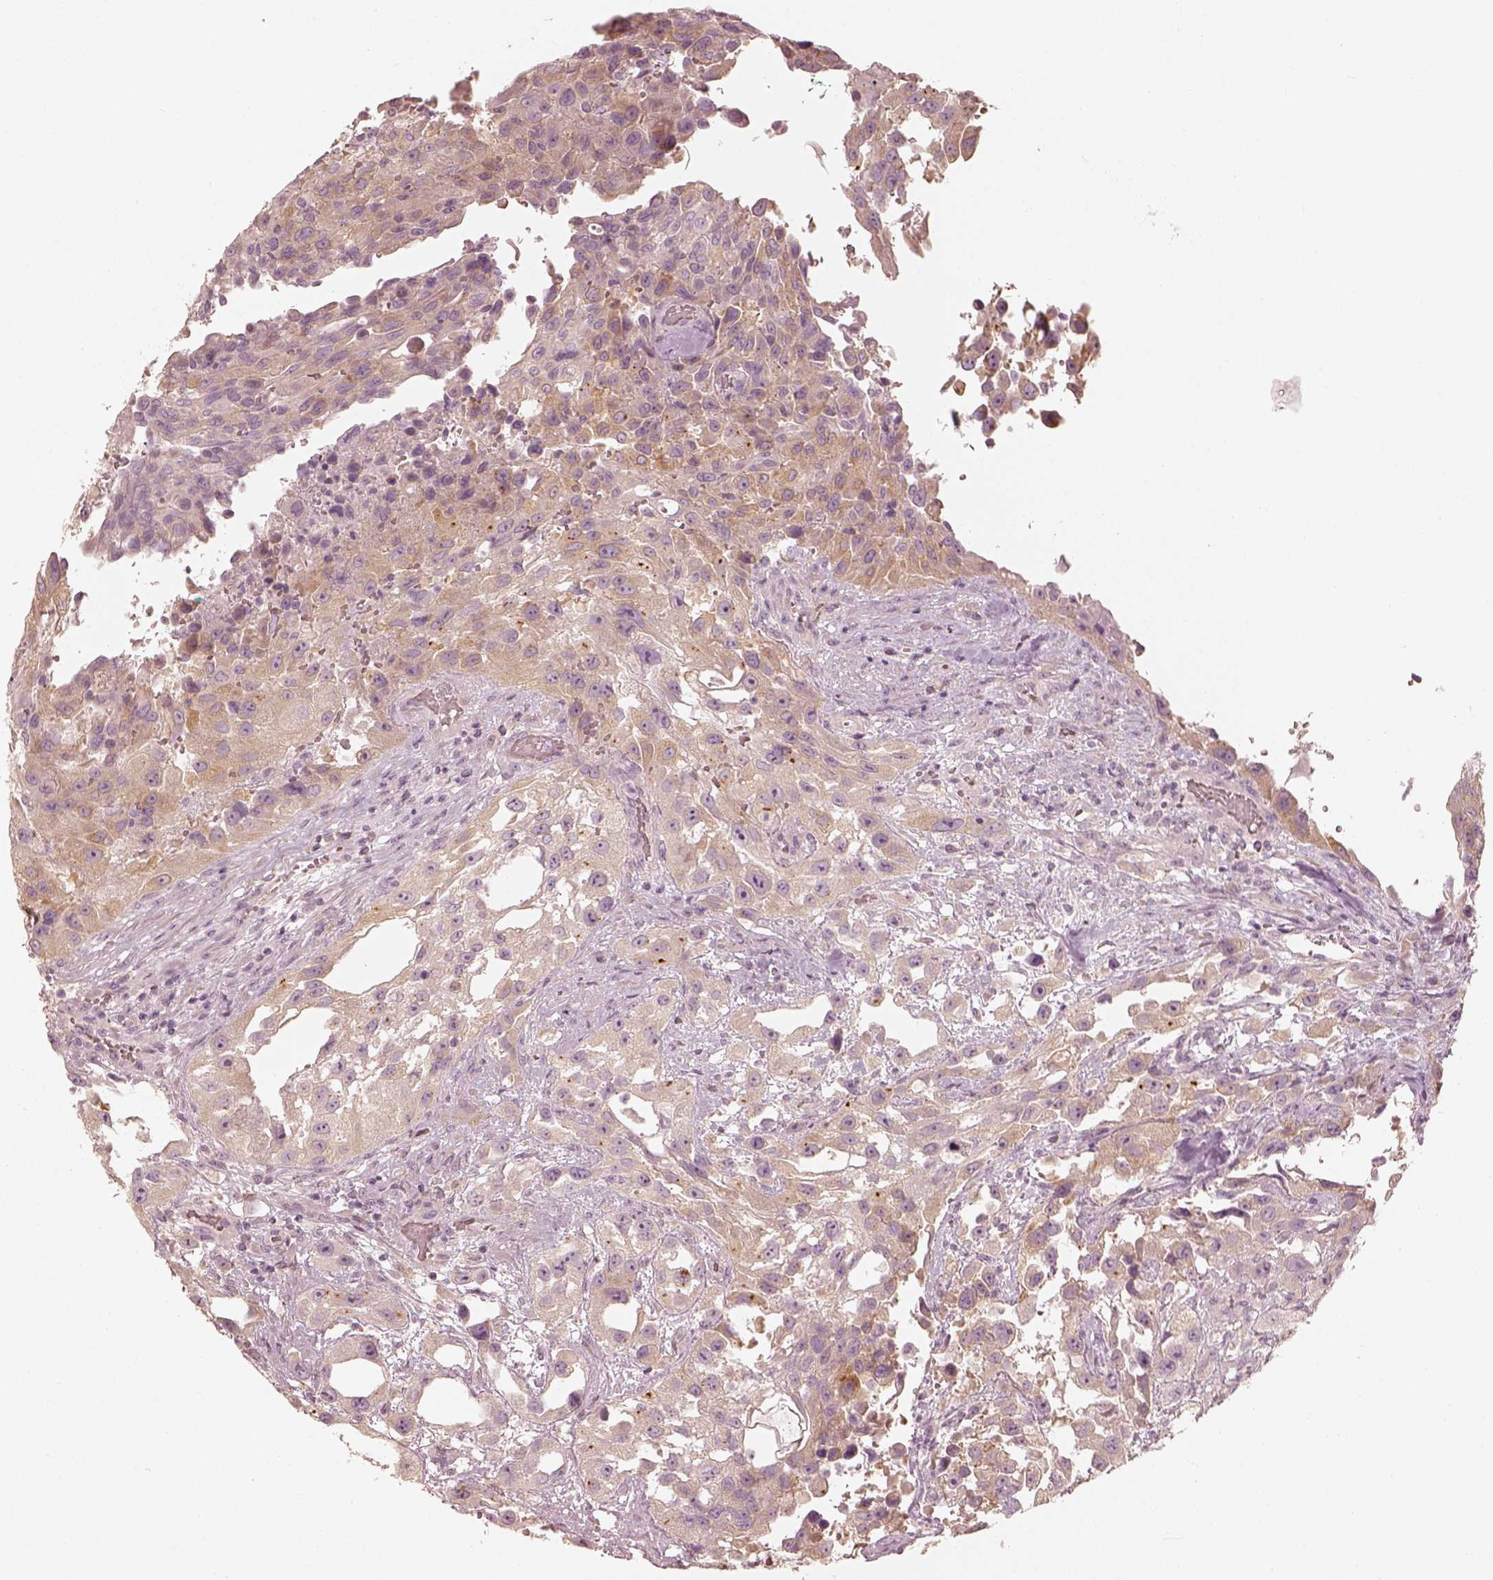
{"staining": {"intensity": "weak", "quantity": ">75%", "location": "cytoplasmic/membranous"}, "tissue": "urothelial cancer", "cell_type": "Tumor cells", "image_type": "cancer", "snomed": [{"axis": "morphology", "description": "Urothelial carcinoma, High grade"}, {"axis": "topography", "description": "Urinary bladder"}], "caption": "Protein analysis of high-grade urothelial carcinoma tissue demonstrates weak cytoplasmic/membranous positivity in approximately >75% of tumor cells. (Stains: DAB in brown, nuclei in blue, Microscopy: brightfield microscopy at high magnification).", "gene": "FMNL2", "patient": {"sex": "male", "age": 79}}